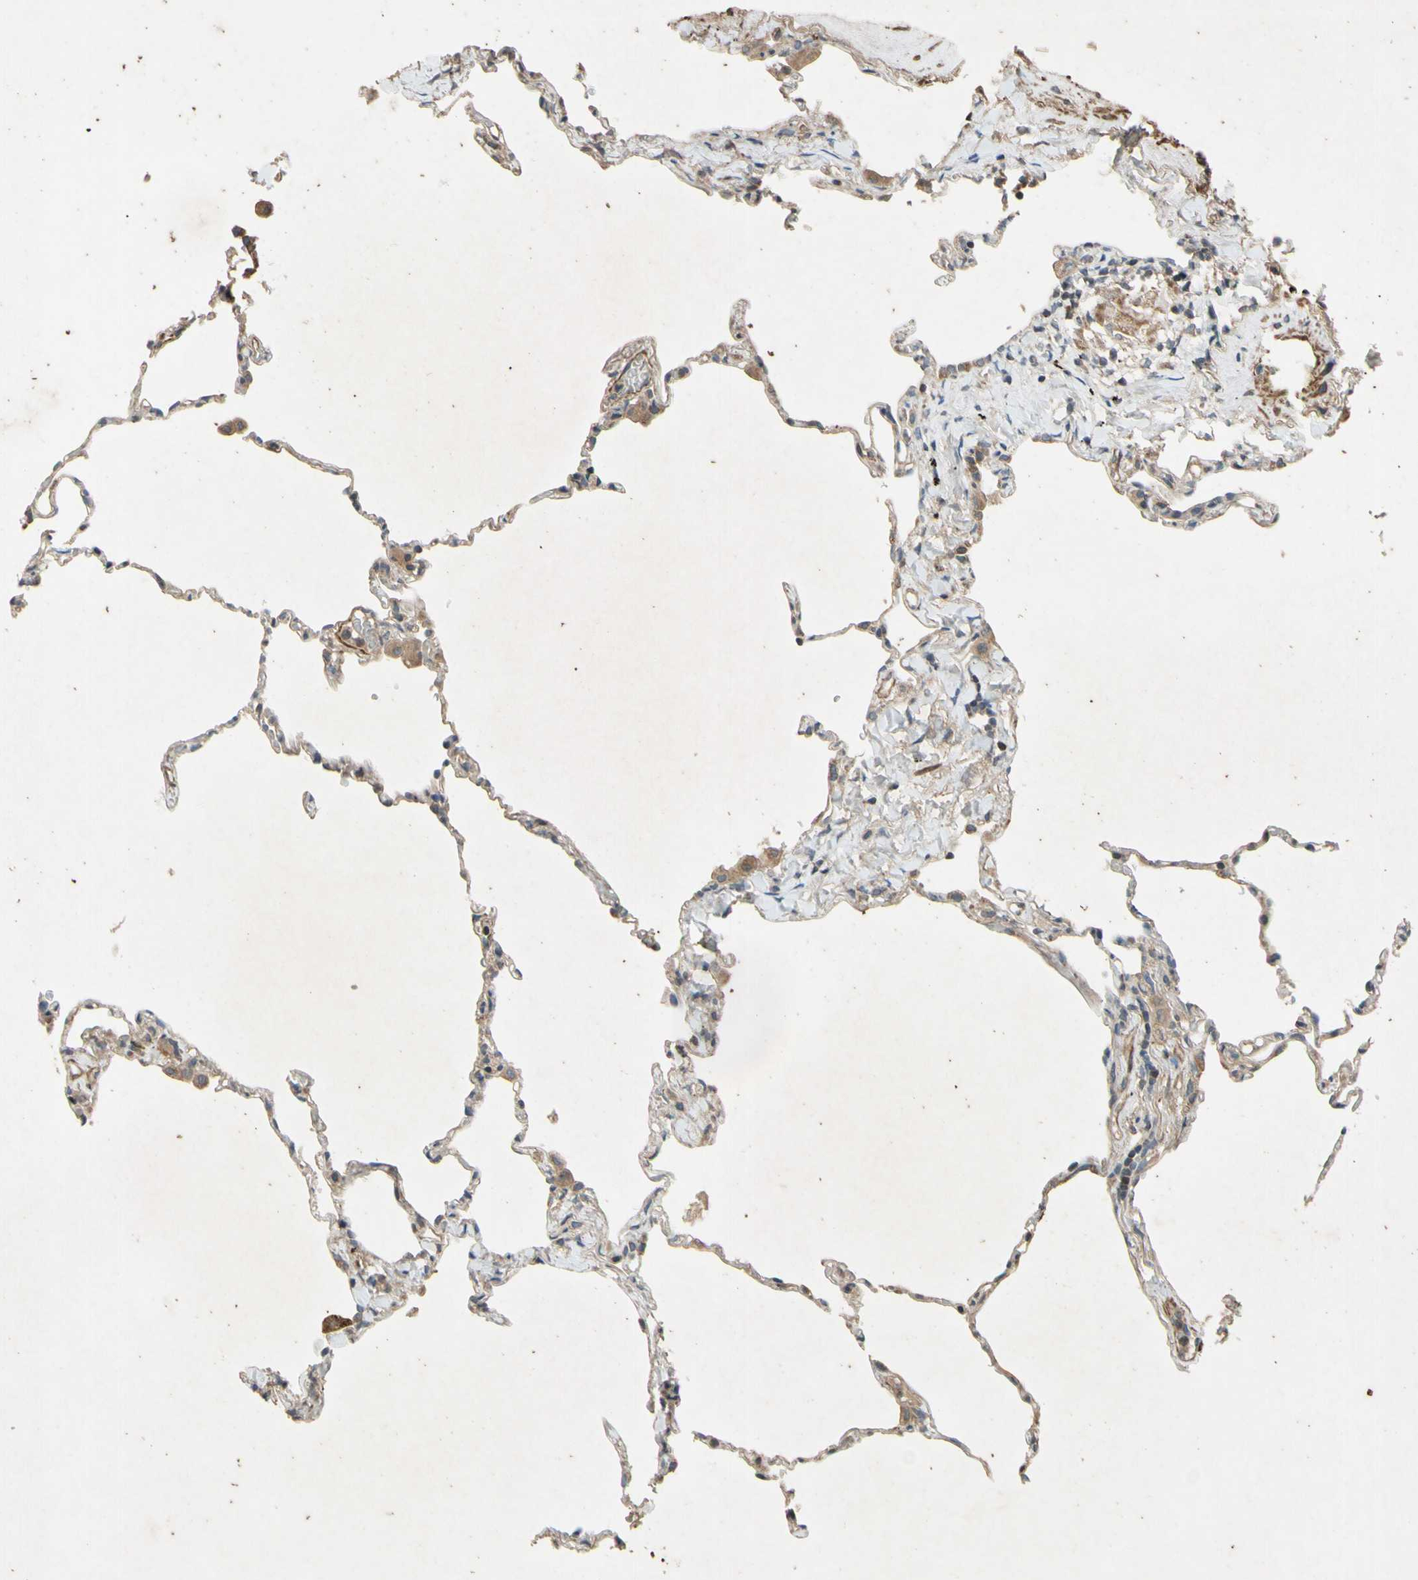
{"staining": {"intensity": "moderate", "quantity": "<25%", "location": "cytoplasmic/membranous"}, "tissue": "lung", "cell_type": "Alveolar cells", "image_type": "normal", "snomed": [{"axis": "morphology", "description": "Normal tissue, NOS"}, {"axis": "topography", "description": "Lung"}], "caption": "Human lung stained for a protein (brown) exhibits moderate cytoplasmic/membranous positive staining in approximately <25% of alveolar cells.", "gene": "PARD6A", "patient": {"sex": "male", "age": 59}}